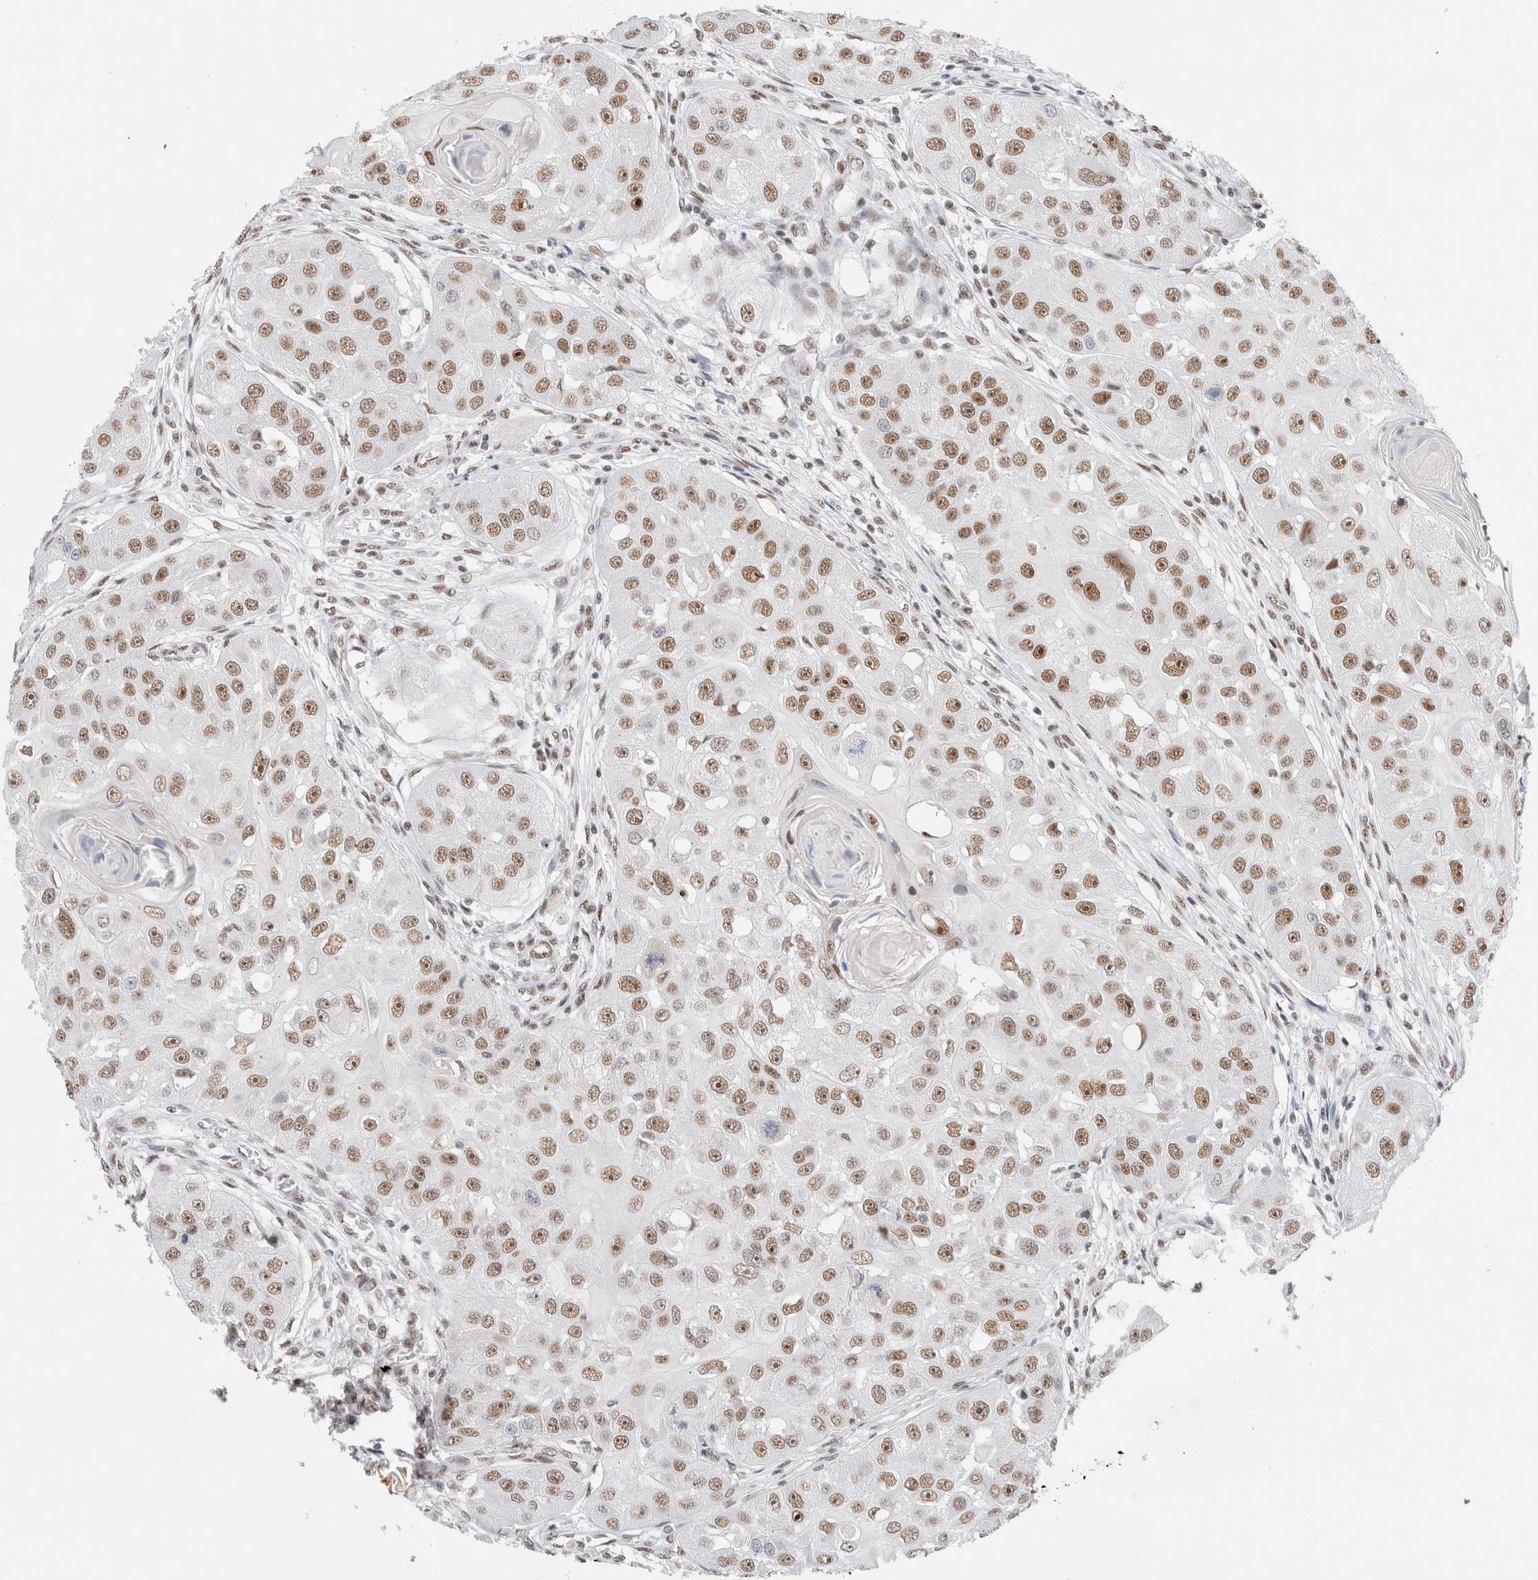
{"staining": {"intensity": "moderate", "quantity": ">75%", "location": "nuclear"}, "tissue": "head and neck cancer", "cell_type": "Tumor cells", "image_type": "cancer", "snomed": [{"axis": "morphology", "description": "Normal tissue, NOS"}, {"axis": "morphology", "description": "Squamous cell carcinoma, NOS"}, {"axis": "topography", "description": "Skeletal muscle"}, {"axis": "topography", "description": "Head-Neck"}], "caption": "Head and neck cancer was stained to show a protein in brown. There is medium levels of moderate nuclear expression in about >75% of tumor cells. (DAB (3,3'-diaminobenzidine) IHC with brightfield microscopy, high magnification).", "gene": "COPS7A", "patient": {"sex": "male", "age": 51}}